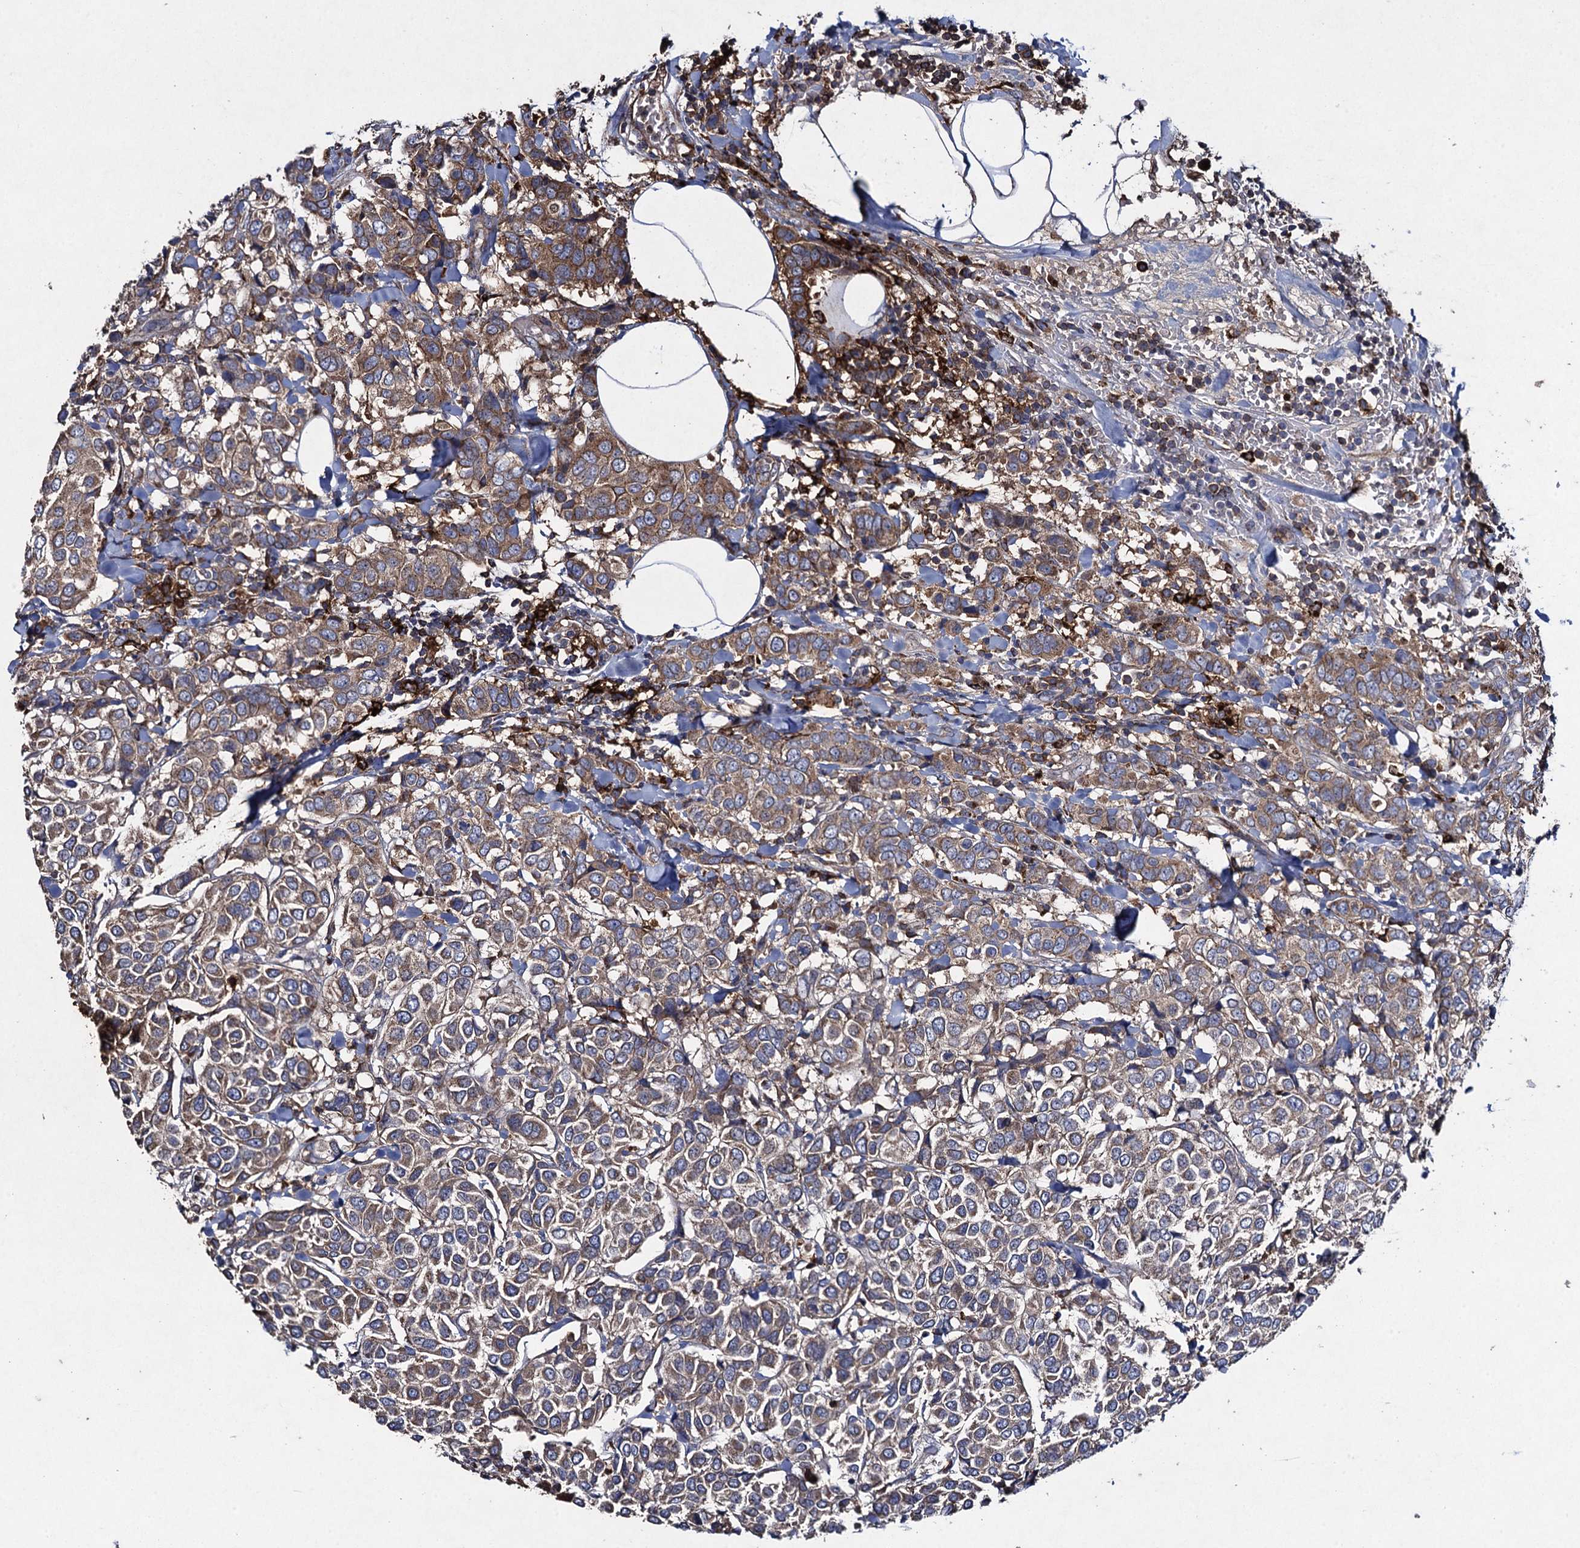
{"staining": {"intensity": "moderate", "quantity": ">75%", "location": "cytoplasmic/membranous"}, "tissue": "breast cancer", "cell_type": "Tumor cells", "image_type": "cancer", "snomed": [{"axis": "morphology", "description": "Duct carcinoma"}, {"axis": "topography", "description": "Breast"}], "caption": "Human breast cancer (invasive ductal carcinoma) stained with a protein marker displays moderate staining in tumor cells.", "gene": "TXNDC11", "patient": {"sex": "female", "age": 55}}